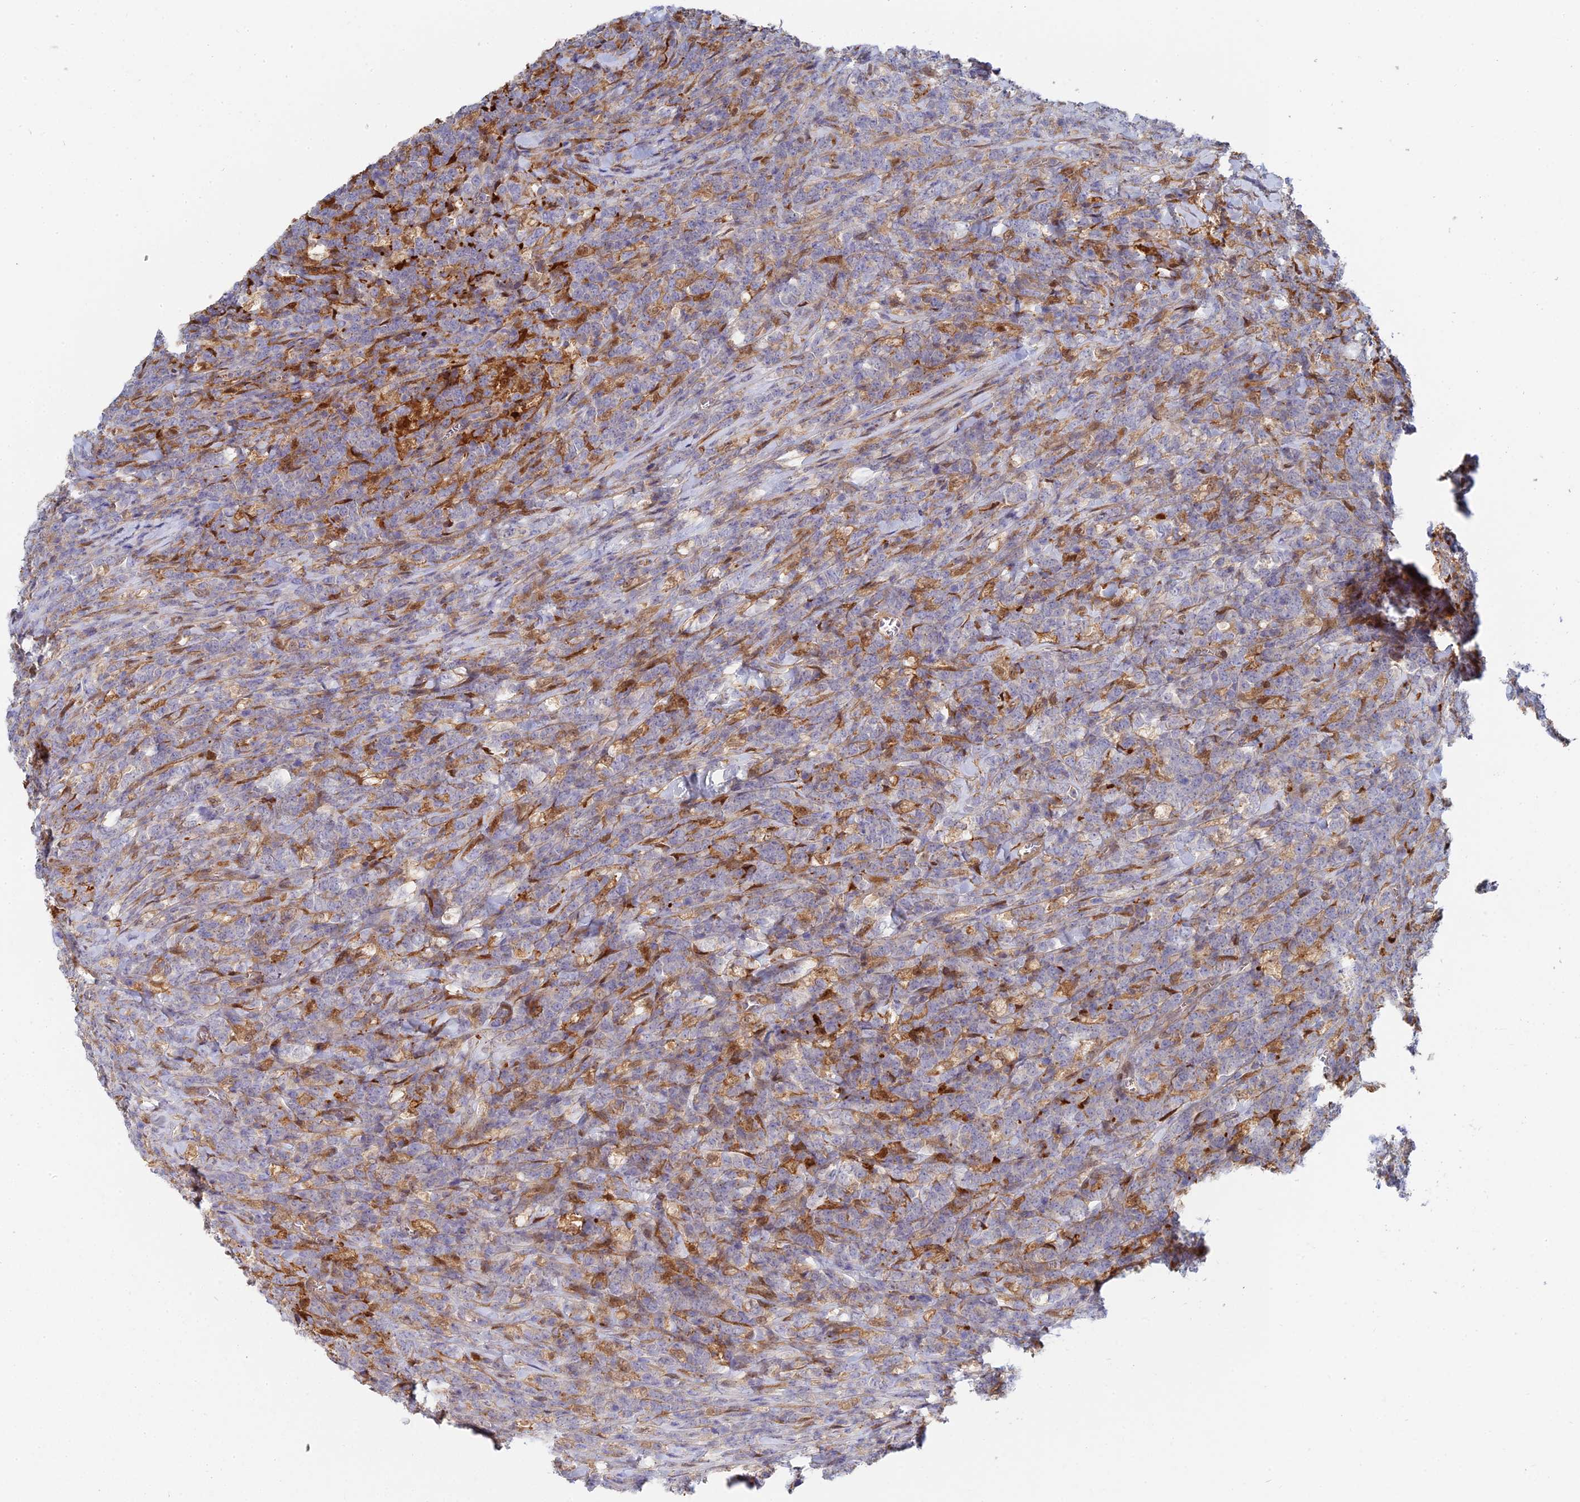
{"staining": {"intensity": "negative", "quantity": "none", "location": "none"}, "tissue": "lymphoma", "cell_type": "Tumor cells", "image_type": "cancer", "snomed": [{"axis": "morphology", "description": "Malignant lymphoma, non-Hodgkin's type, High grade"}, {"axis": "topography", "description": "Small intestine"}], "caption": "Tumor cells are negative for brown protein staining in lymphoma.", "gene": "SPATA5L1", "patient": {"sex": "male", "age": 8}}